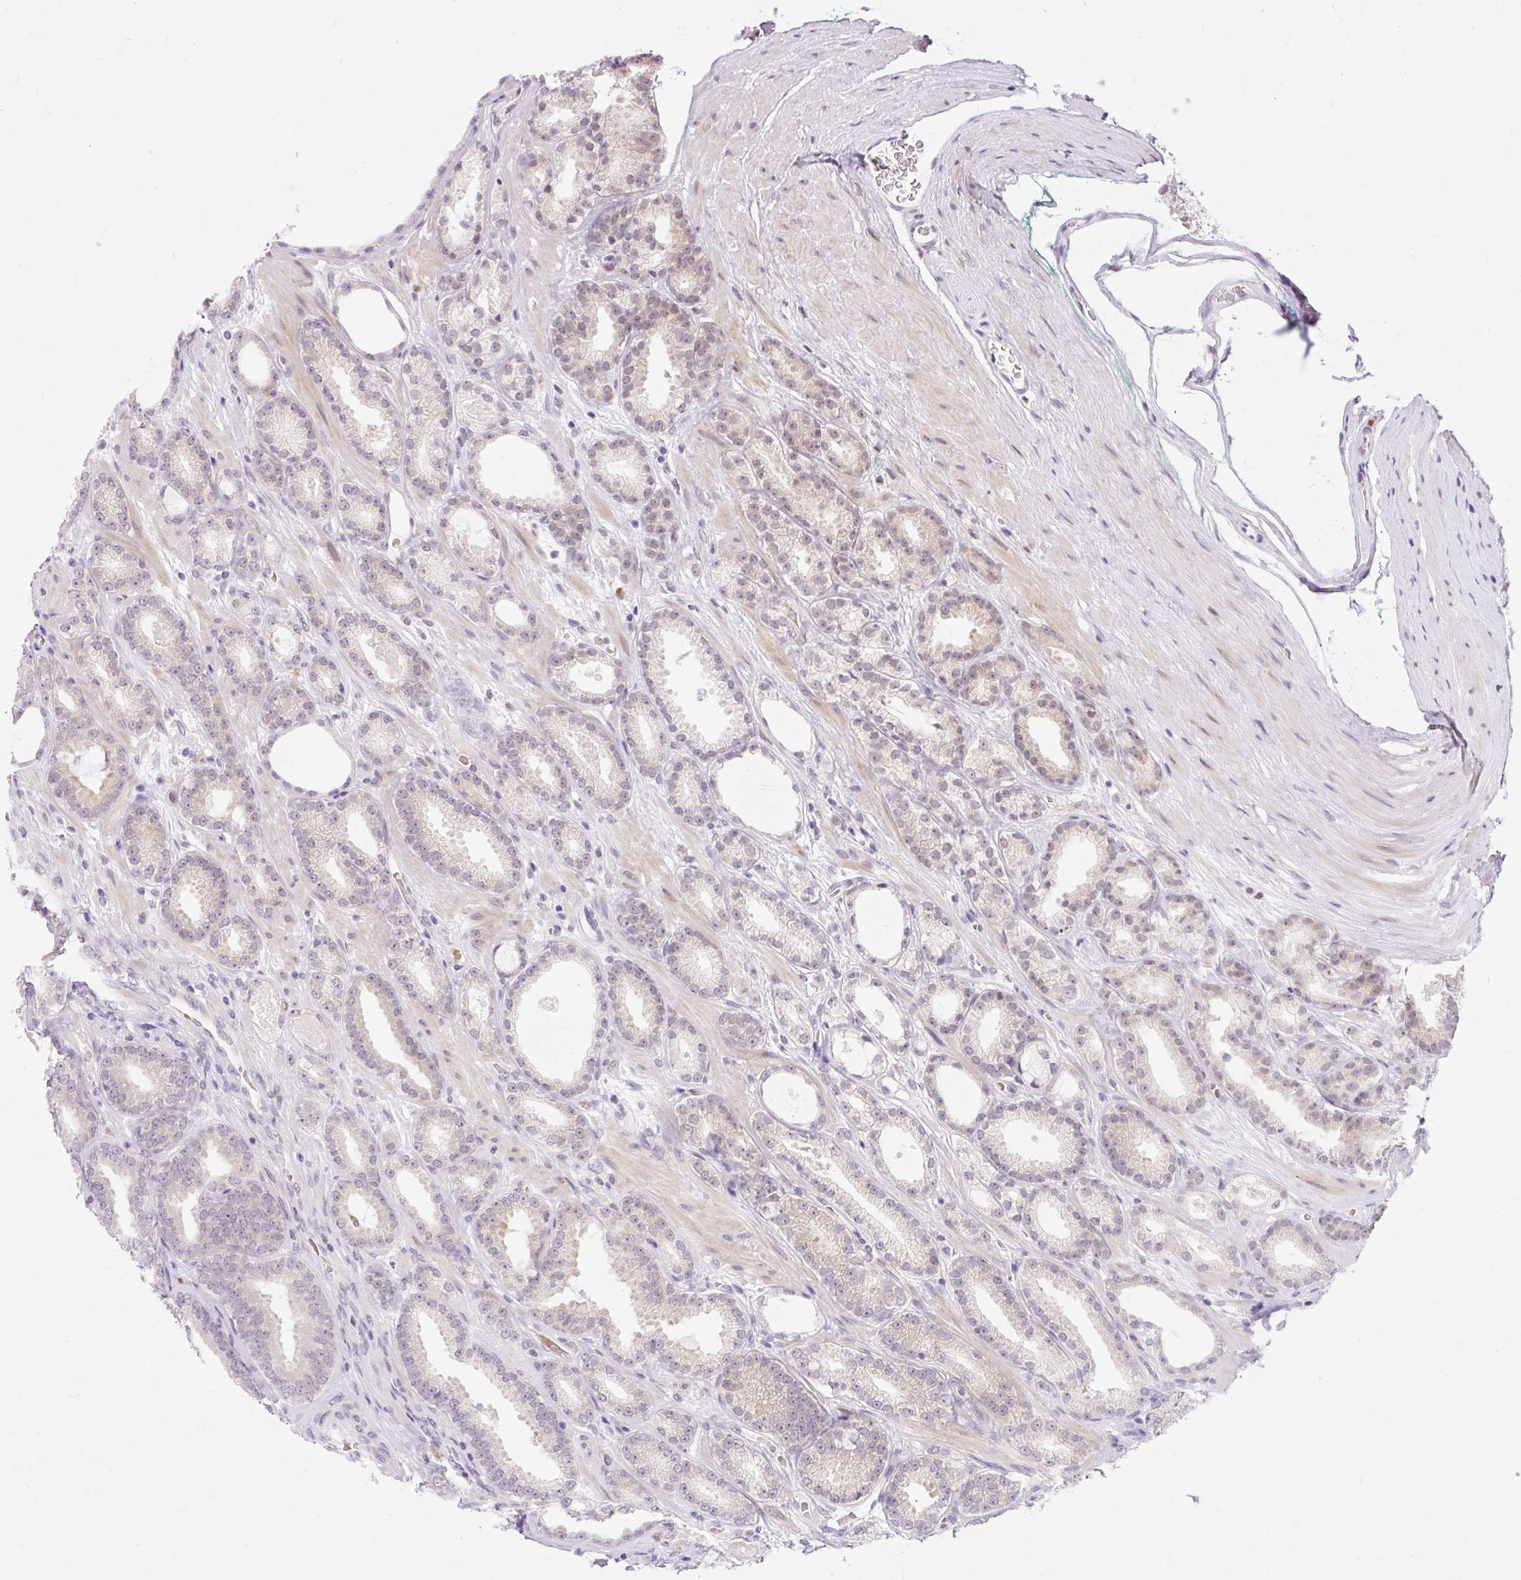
{"staining": {"intensity": "weak", "quantity": "25%-75%", "location": "nuclear"}, "tissue": "prostate cancer", "cell_type": "Tumor cells", "image_type": "cancer", "snomed": [{"axis": "morphology", "description": "Adenocarcinoma, Low grade"}, {"axis": "topography", "description": "Prostate"}], "caption": "Prostate adenocarcinoma (low-grade) stained for a protein (brown) displays weak nuclear positive expression in approximately 25%-75% of tumor cells.", "gene": "SRSF10", "patient": {"sex": "male", "age": 61}}